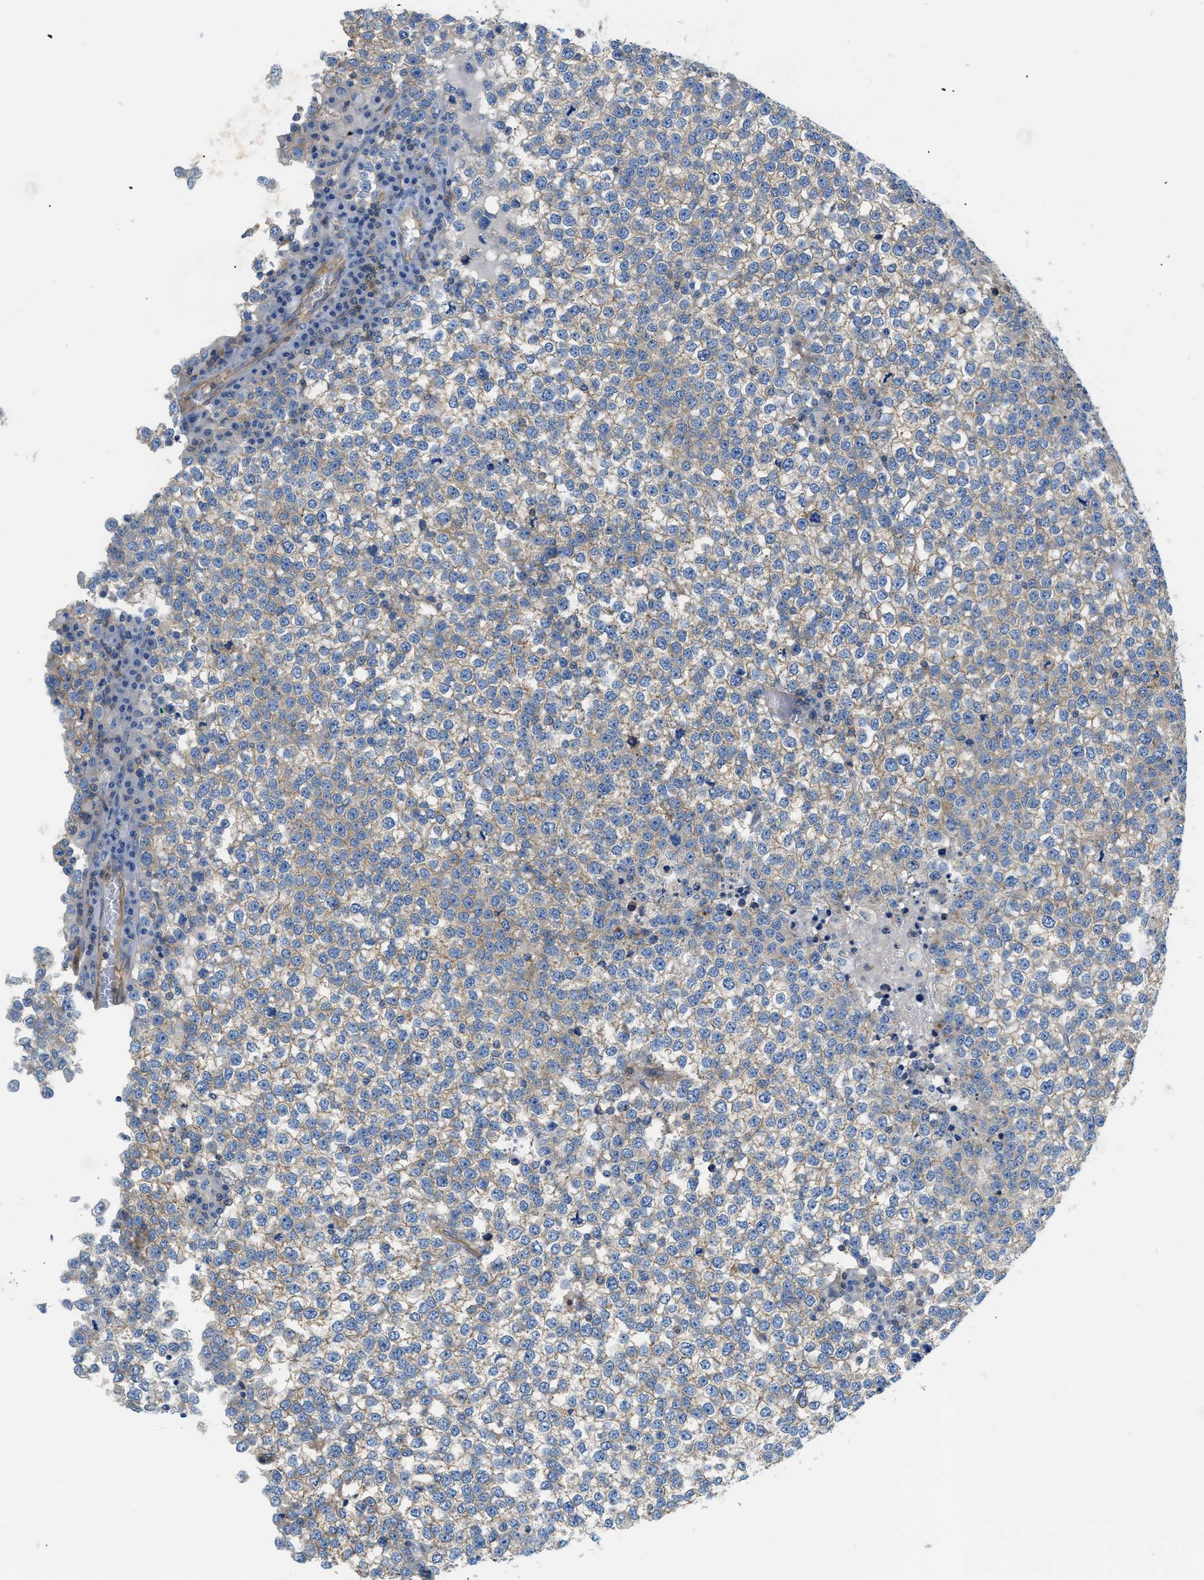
{"staining": {"intensity": "weak", "quantity": "25%-75%", "location": "cytoplasmic/membranous"}, "tissue": "testis cancer", "cell_type": "Tumor cells", "image_type": "cancer", "snomed": [{"axis": "morphology", "description": "Seminoma, NOS"}, {"axis": "topography", "description": "Testis"}], "caption": "Immunohistochemistry staining of seminoma (testis), which shows low levels of weak cytoplasmic/membranous positivity in approximately 25%-75% of tumor cells indicating weak cytoplasmic/membranous protein expression. The staining was performed using DAB (brown) for protein detection and nuclei were counterstained in hematoxylin (blue).", "gene": "ORAI1", "patient": {"sex": "male", "age": 65}}